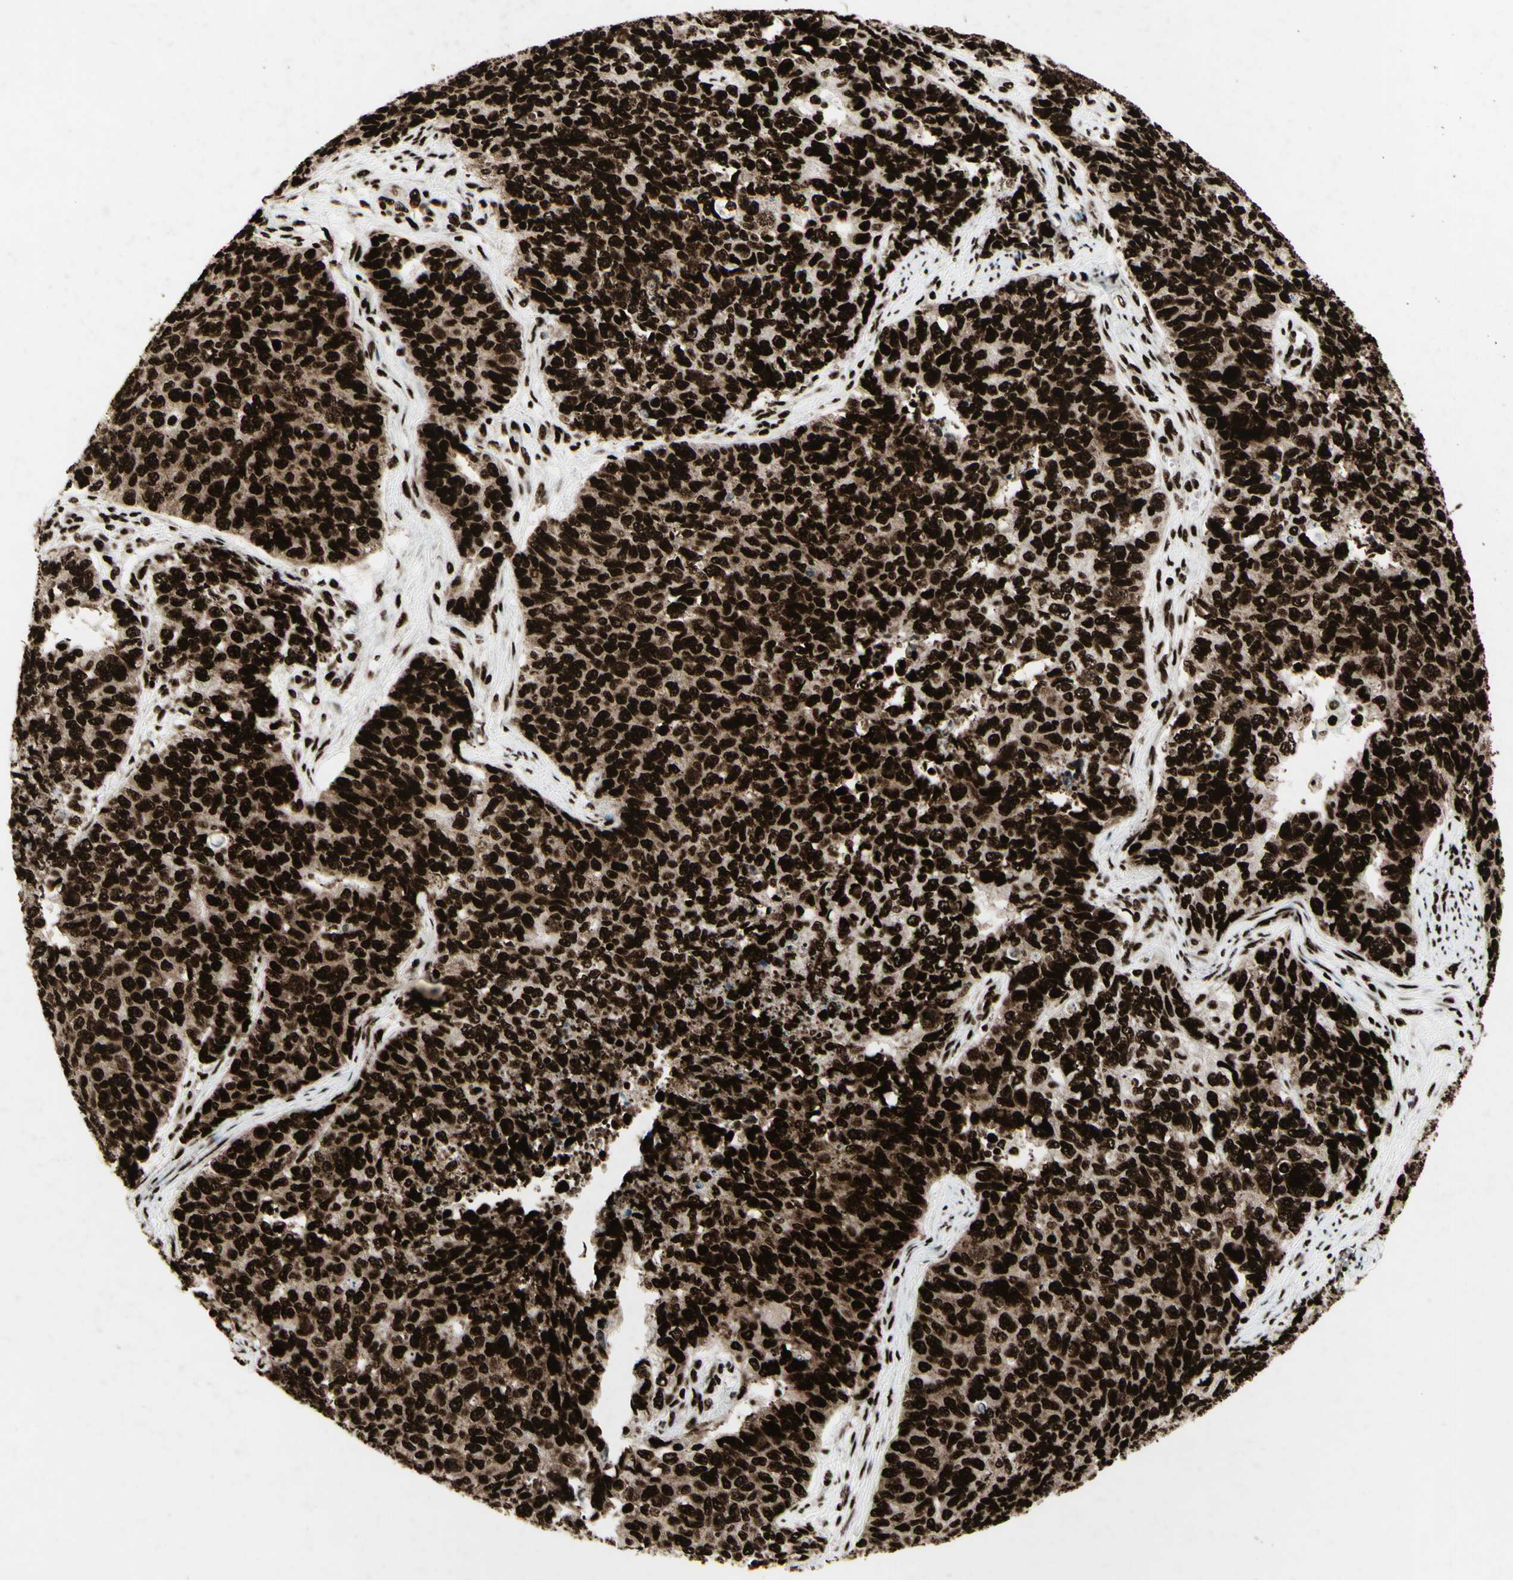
{"staining": {"intensity": "strong", "quantity": ">75%", "location": "cytoplasmic/membranous,nuclear"}, "tissue": "cervical cancer", "cell_type": "Tumor cells", "image_type": "cancer", "snomed": [{"axis": "morphology", "description": "Squamous cell carcinoma, NOS"}, {"axis": "topography", "description": "Cervix"}], "caption": "Strong cytoplasmic/membranous and nuclear protein positivity is appreciated in approximately >75% of tumor cells in squamous cell carcinoma (cervical).", "gene": "U2AF2", "patient": {"sex": "female", "age": 63}}